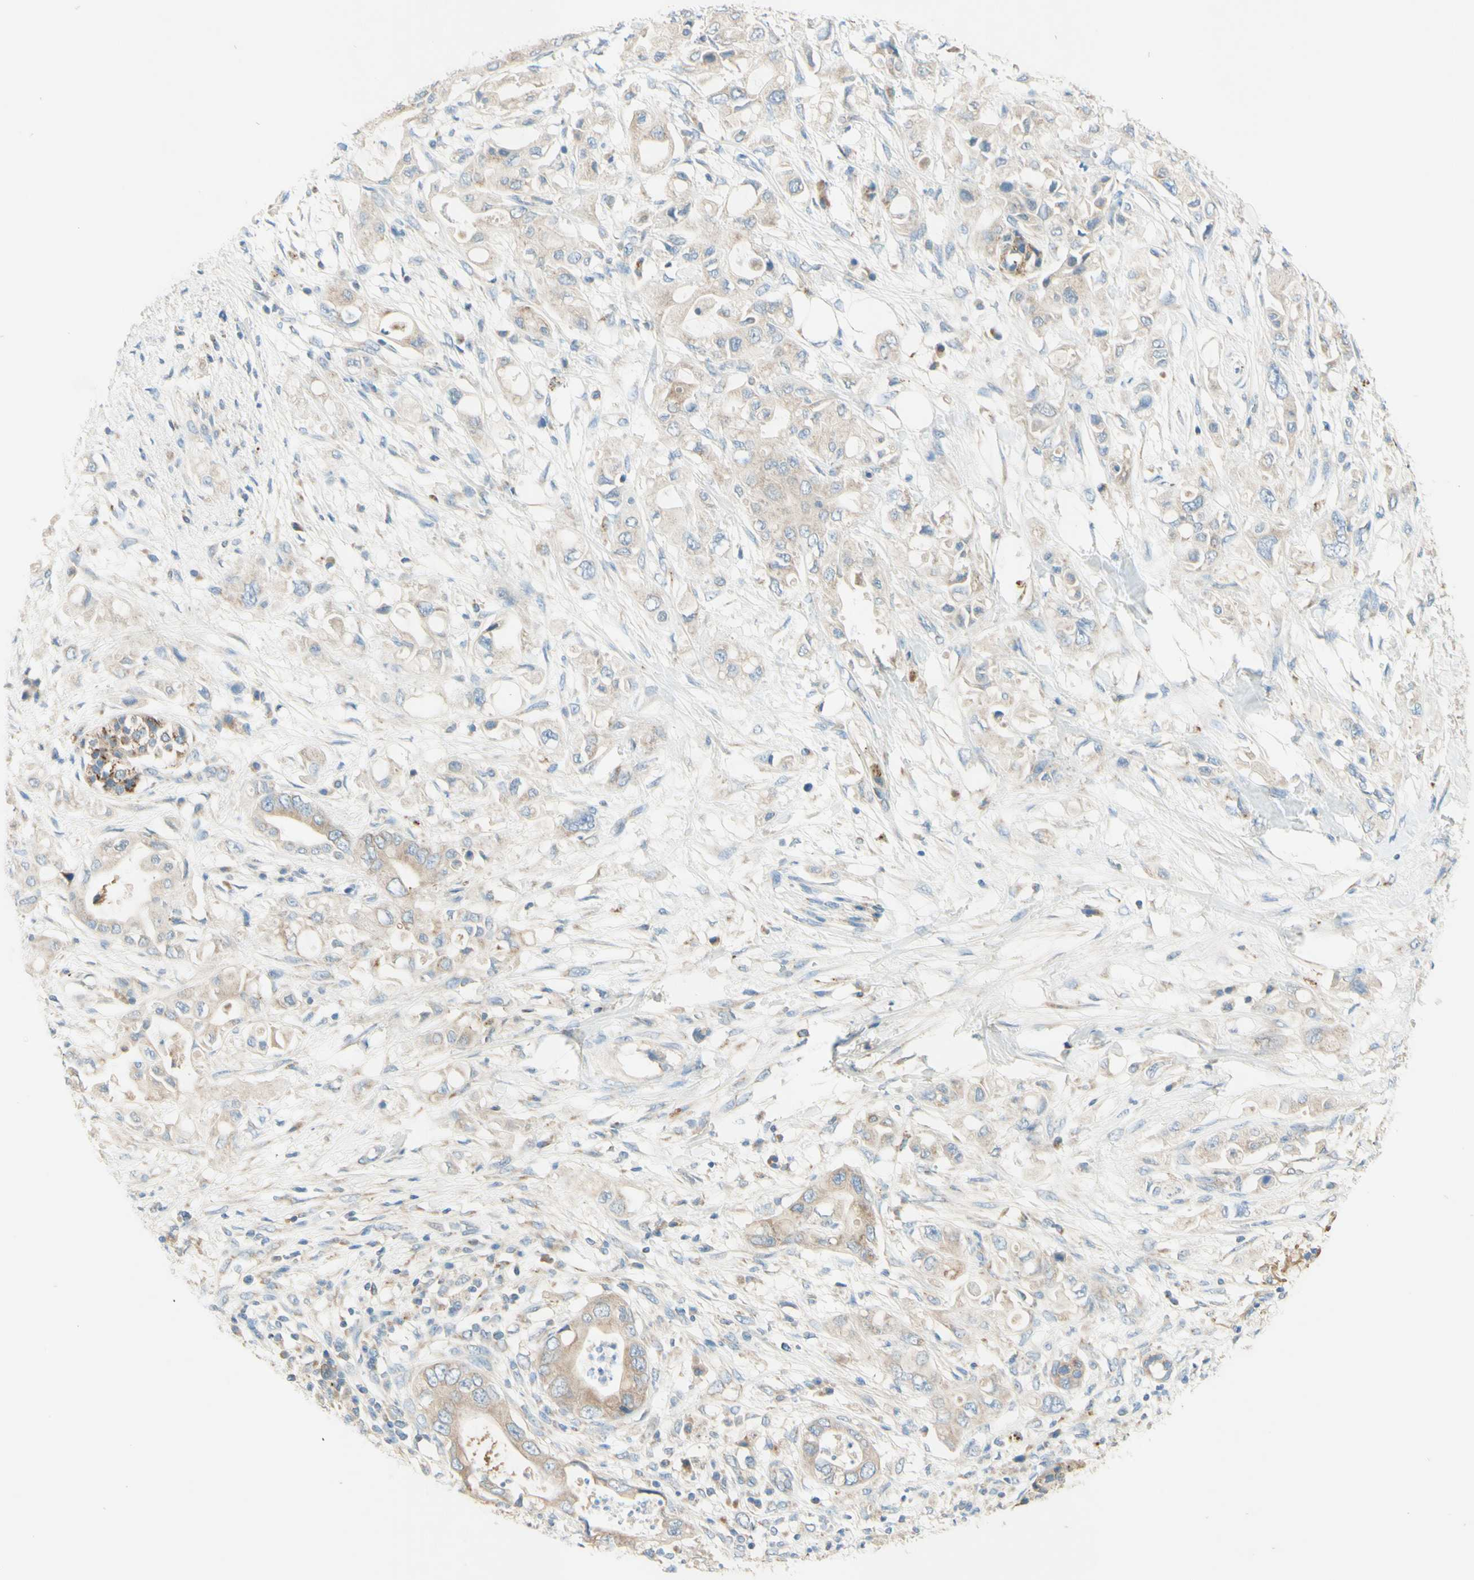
{"staining": {"intensity": "weak", "quantity": ">75%", "location": "cytoplasmic/membranous"}, "tissue": "pancreatic cancer", "cell_type": "Tumor cells", "image_type": "cancer", "snomed": [{"axis": "morphology", "description": "Adenocarcinoma, NOS"}, {"axis": "topography", "description": "Pancreas"}], "caption": "DAB (3,3'-diaminobenzidine) immunohistochemical staining of pancreatic adenocarcinoma reveals weak cytoplasmic/membranous protein positivity in approximately >75% of tumor cells.", "gene": "ARMC10", "patient": {"sex": "female", "age": 56}}